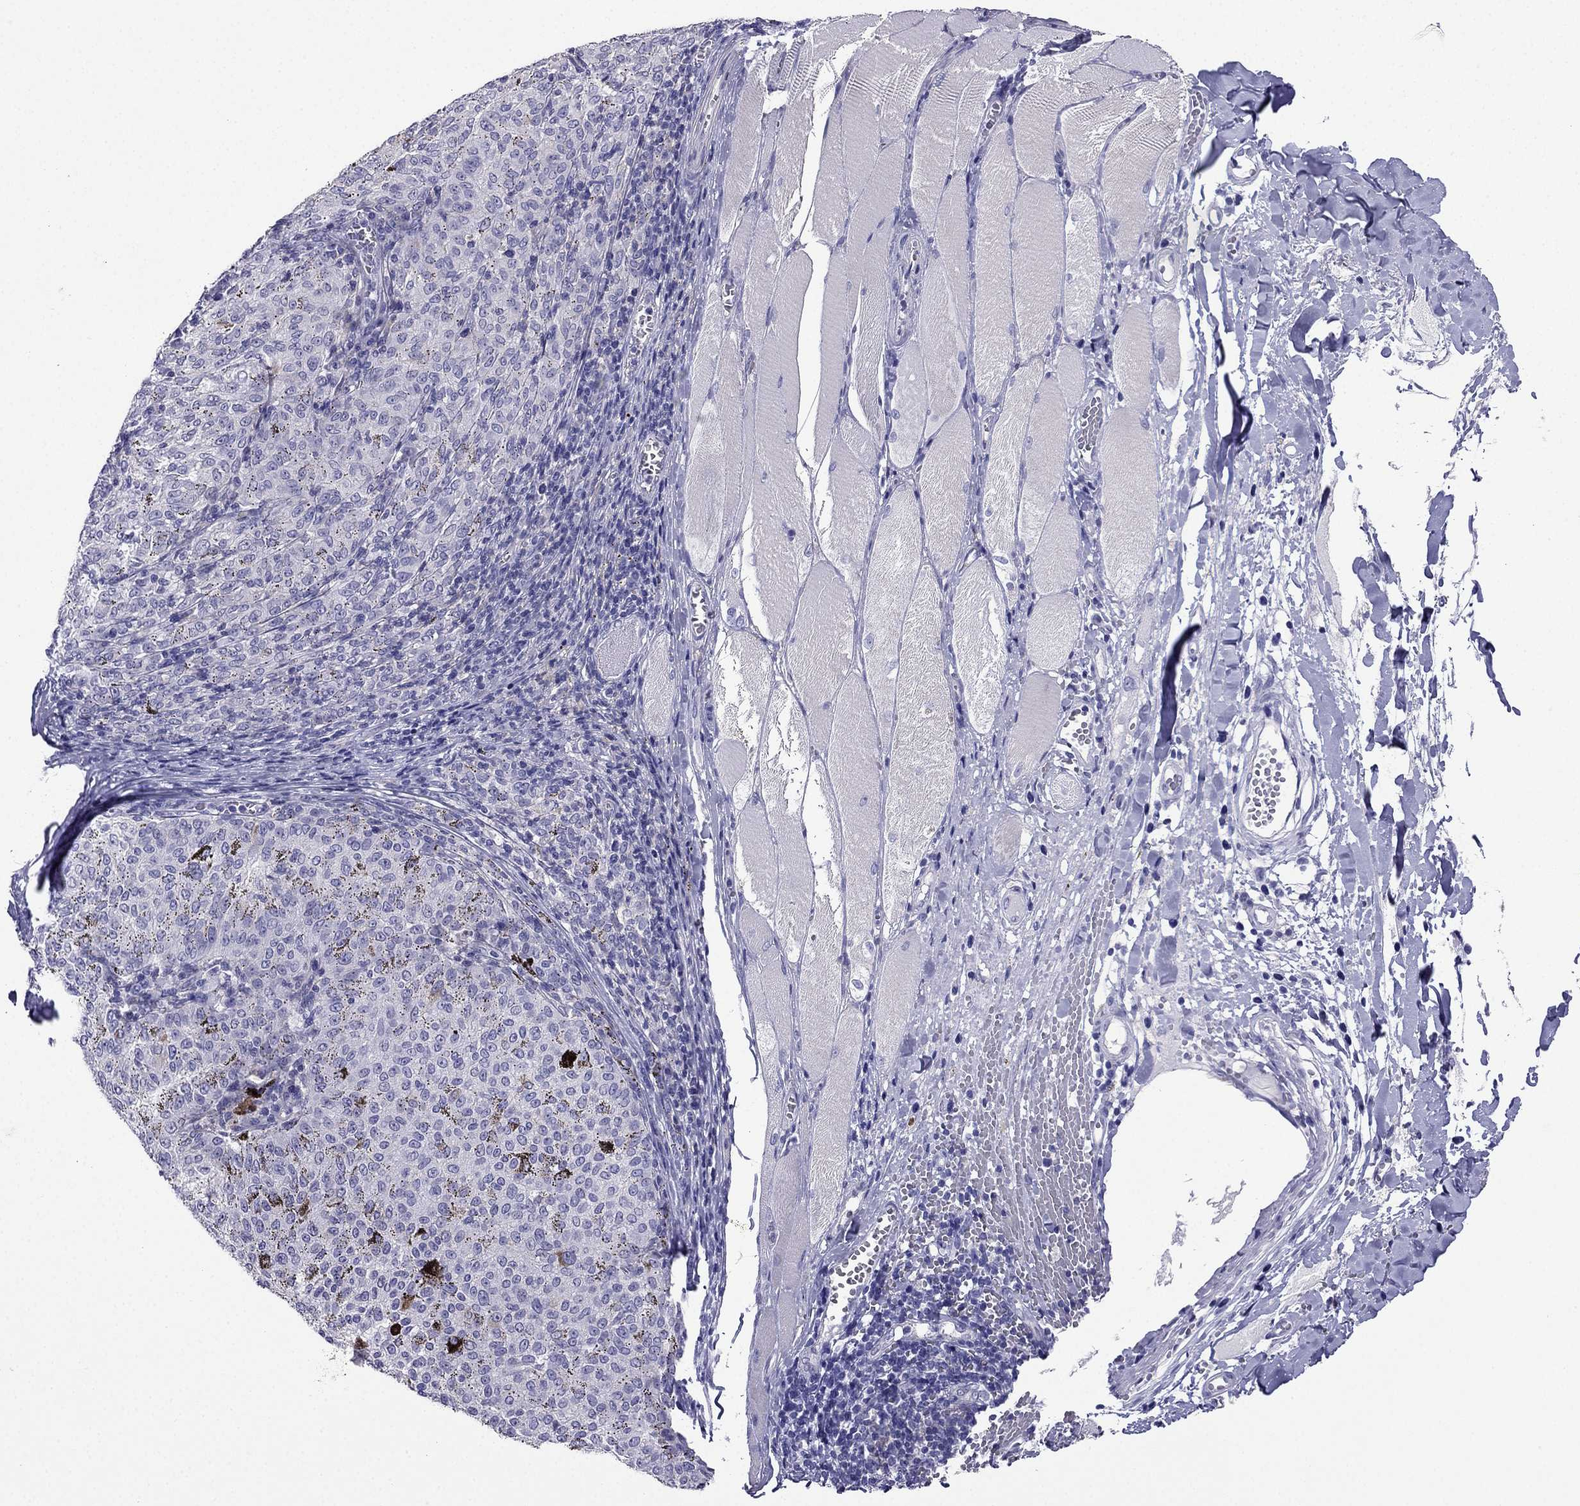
{"staining": {"intensity": "negative", "quantity": "none", "location": "none"}, "tissue": "melanoma", "cell_type": "Tumor cells", "image_type": "cancer", "snomed": [{"axis": "morphology", "description": "Malignant melanoma, NOS"}, {"axis": "topography", "description": "Skin"}], "caption": "The micrograph shows no staining of tumor cells in melanoma.", "gene": "KCNJ10", "patient": {"sex": "female", "age": 72}}